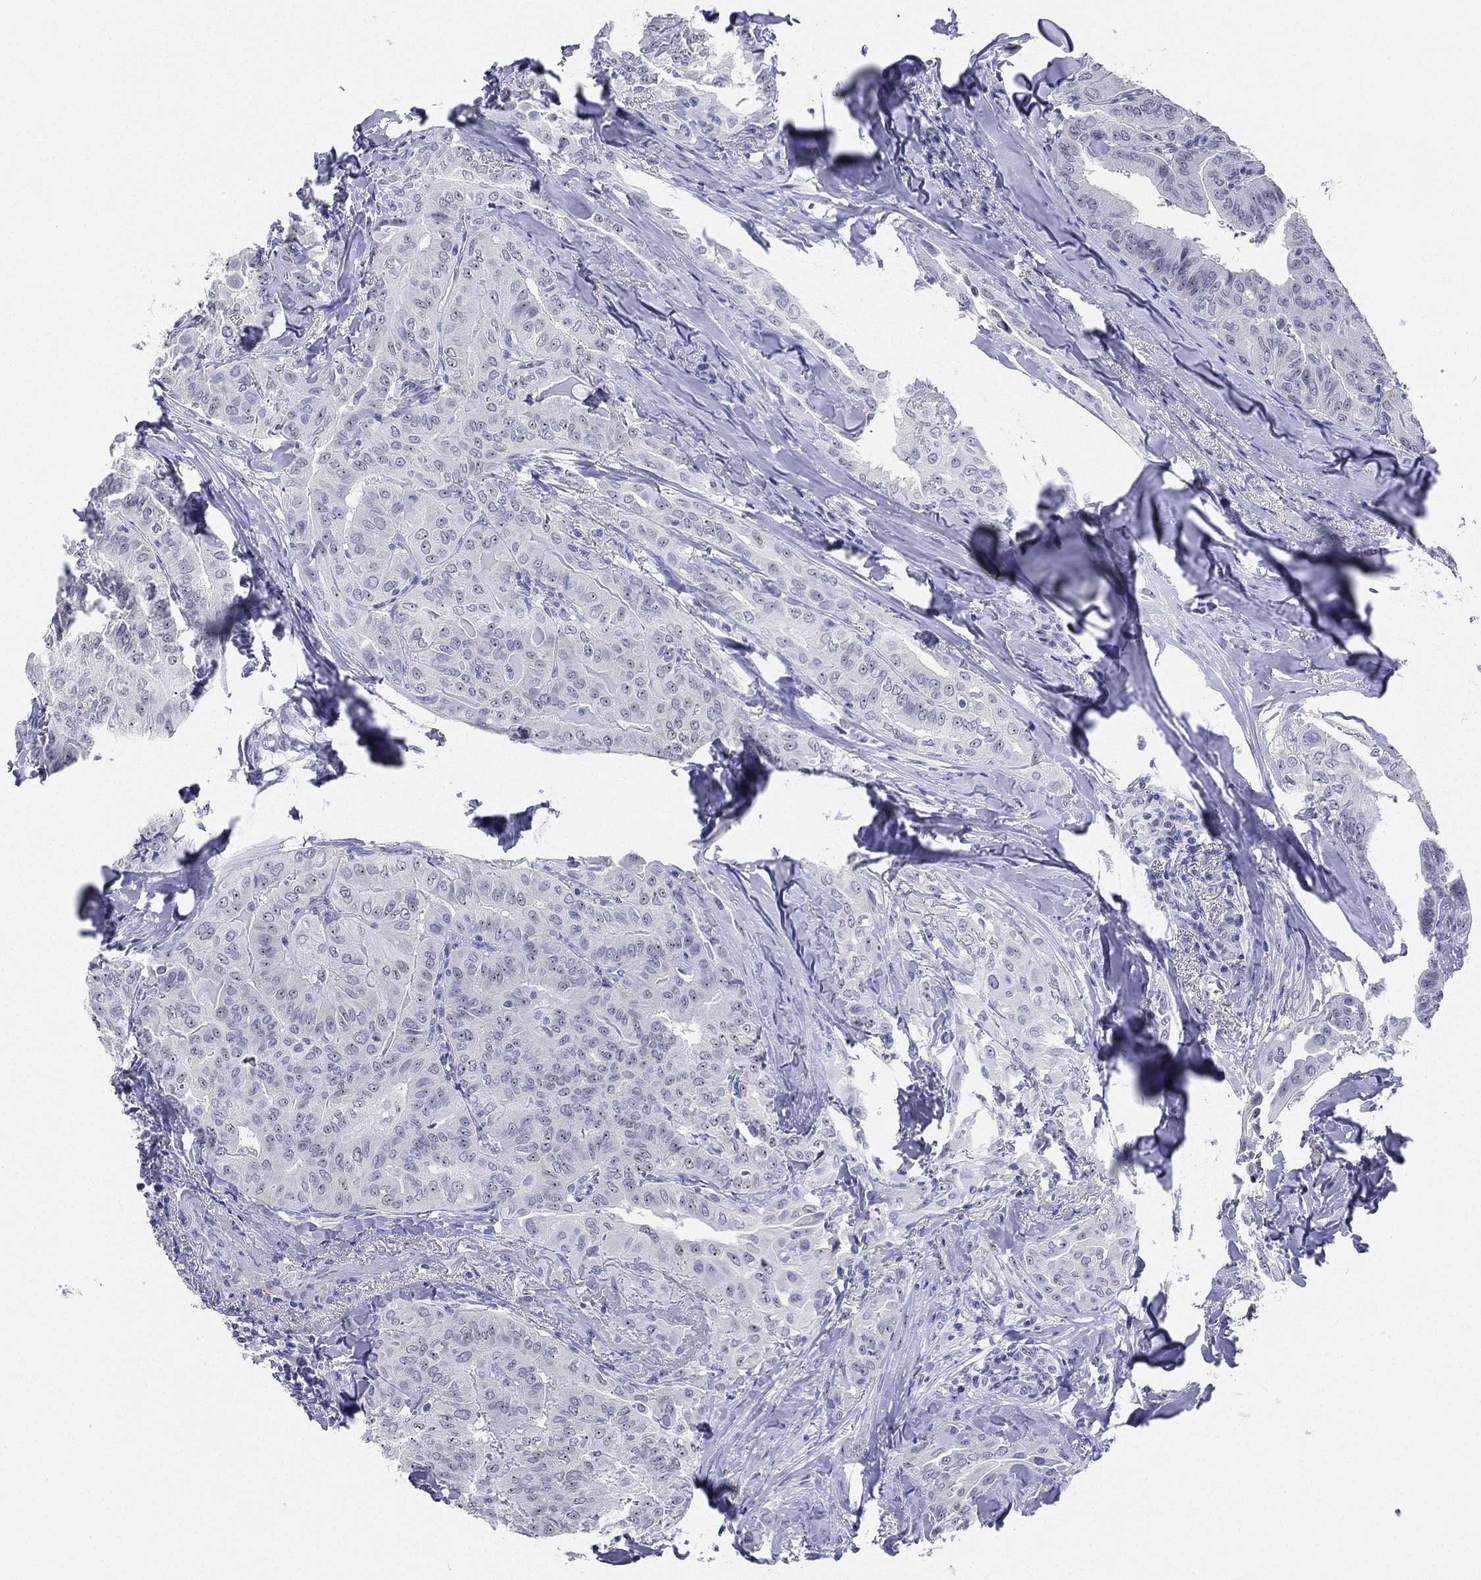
{"staining": {"intensity": "negative", "quantity": "none", "location": "none"}, "tissue": "thyroid cancer", "cell_type": "Tumor cells", "image_type": "cancer", "snomed": [{"axis": "morphology", "description": "Papillary adenocarcinoma, NOS"}, {"axis": "topography", "description": "Thyroid gland"}], "caption": "IHC micrograph of neoplastic tissue: thyroid cancer stained with DAB reveals no significant protein positivity in tumor cells.", "gene": "CD22", "patient": {"sex": "female", "age": 68}}